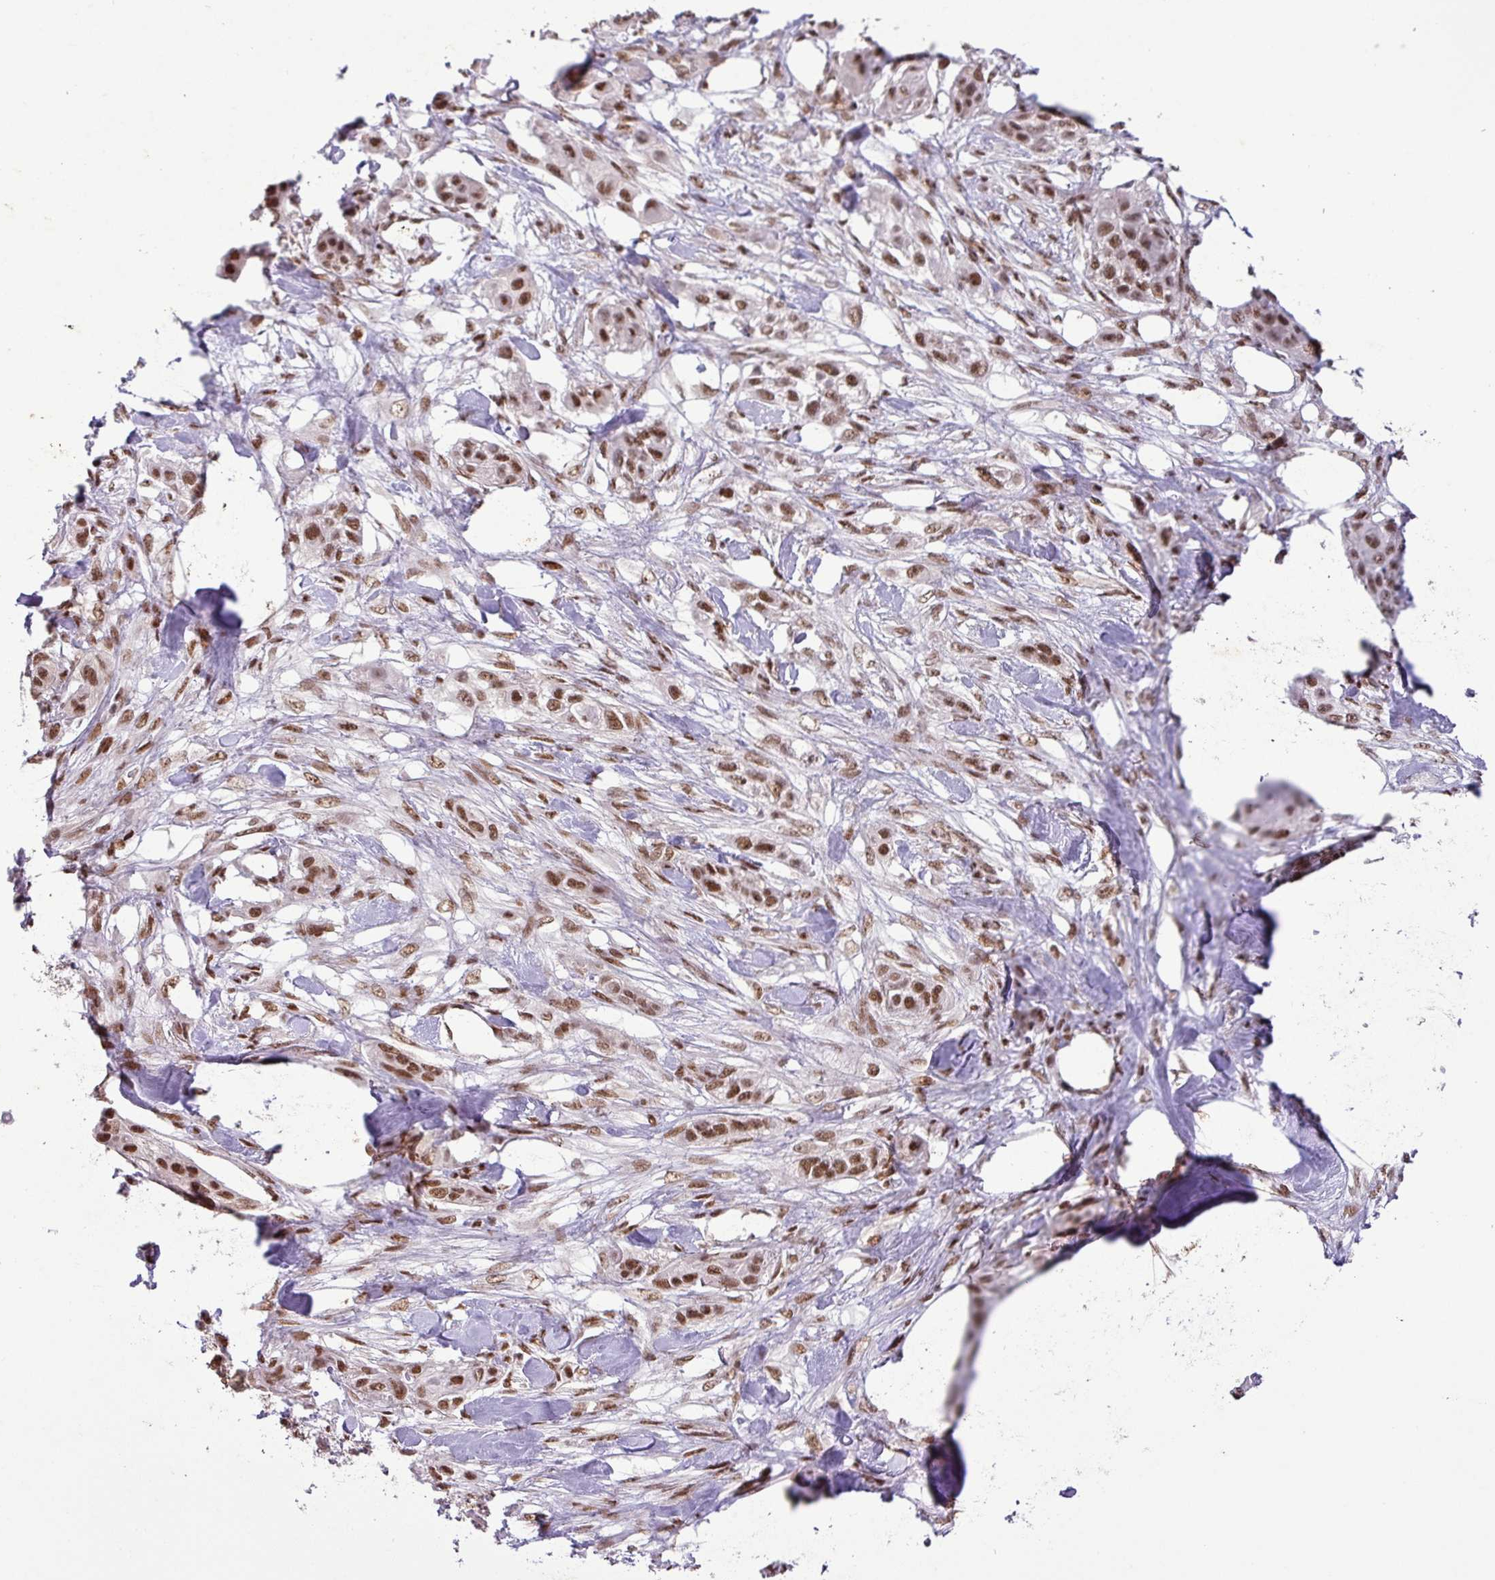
{"staining": {"intensity": "moderate", "quantity": ">75%", "location": "nuclear"}, "tissue": "skin cancer", "cell_type": "Tumor cells", "image_type": "cancer", "snomed": [{"axis": "morphology", "description": "Squamous cell carcinoma, NOS"}, {"axis": "topography", "description": "Skin"}], "caption": "Skin cancer (squamous cell carcinoma) was stained to show a protein in brown. There is medium levels of moderate nuclear positivity in about >75% of tumor cells. (DAB (3,3'-diaminobenzidine) IHC with brightfield microscopy, high magnification).", "gene": "SRSF2", "patient": {"sex": "male", "age": 63}}